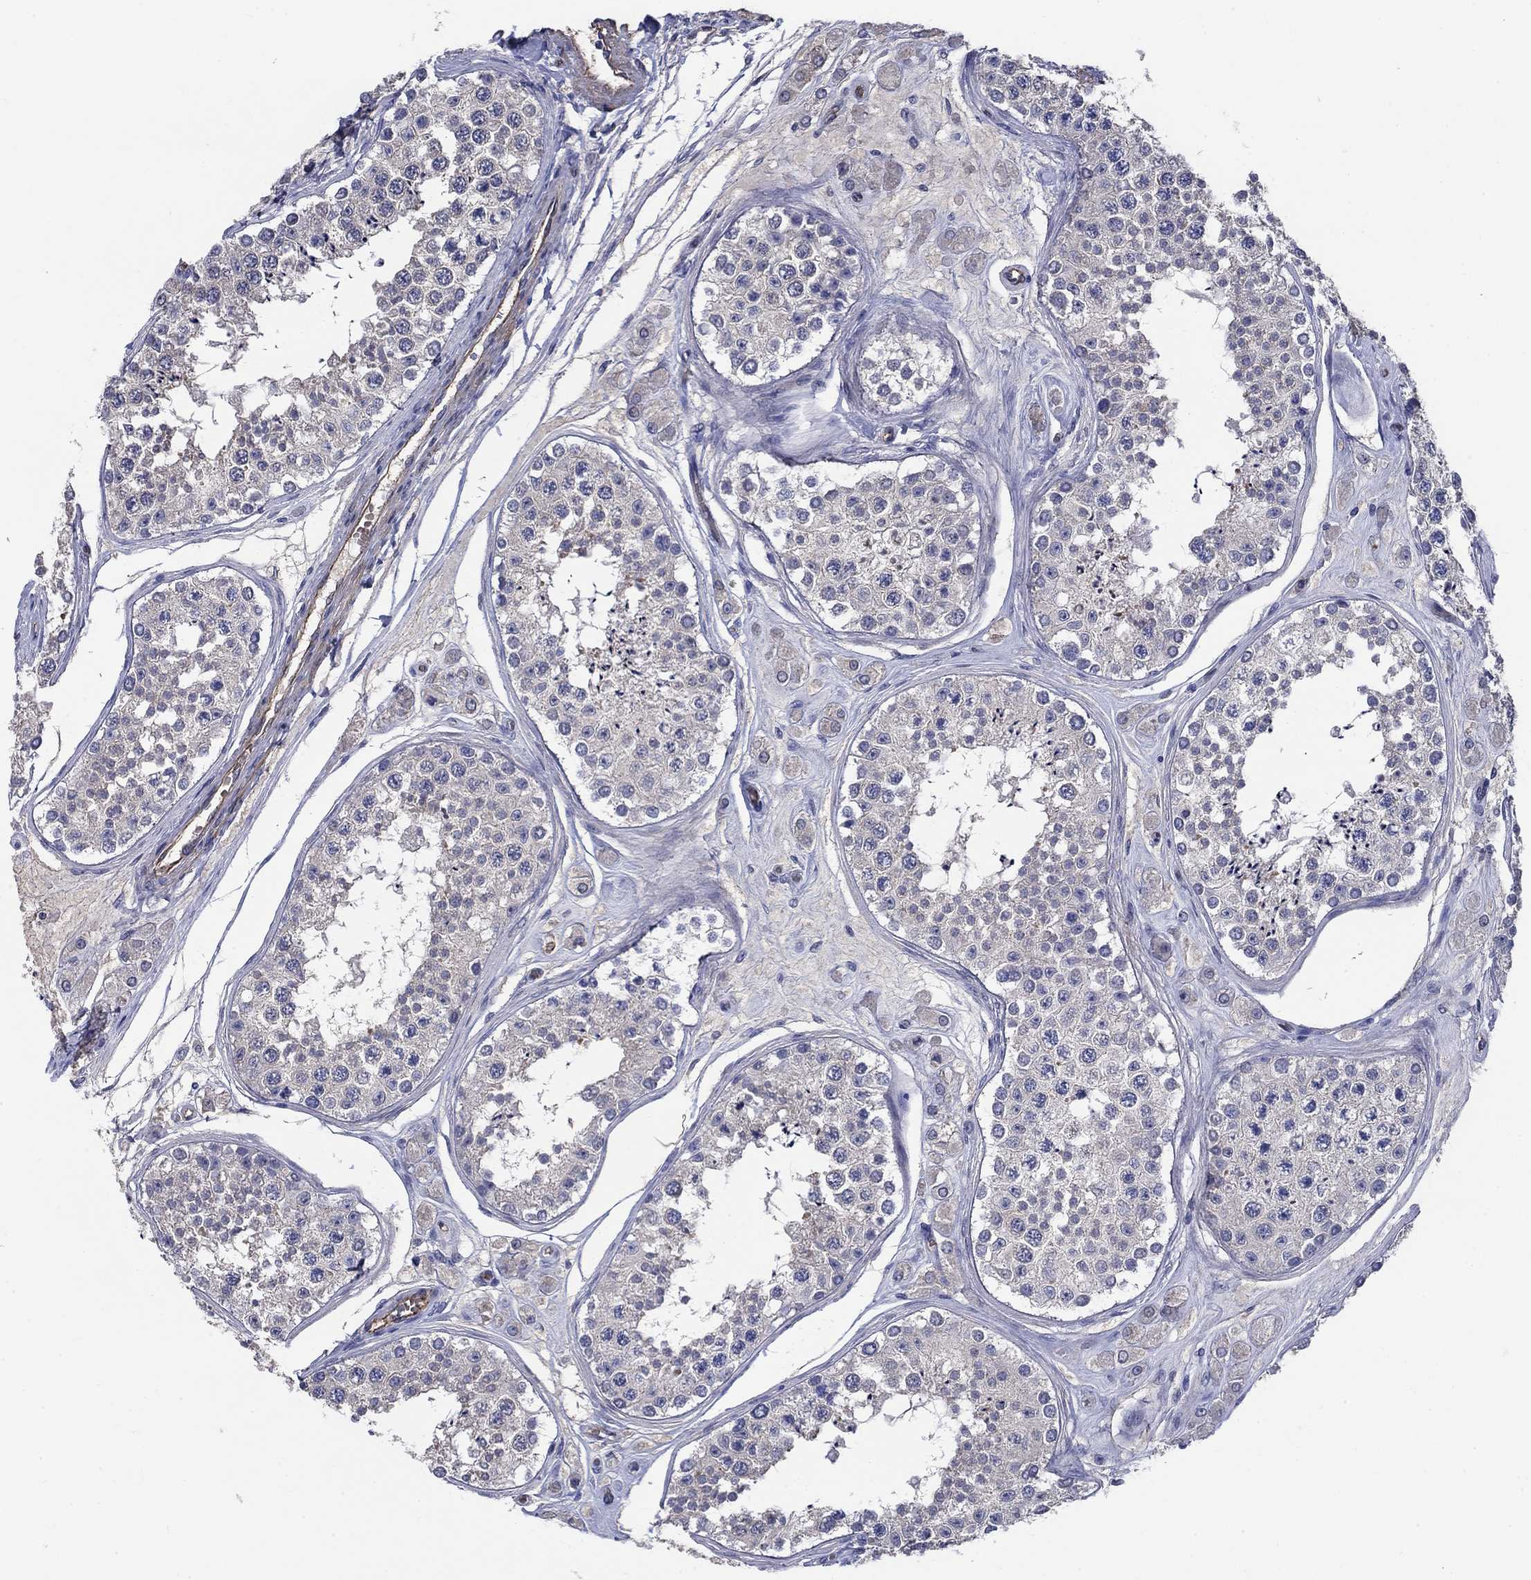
{"staining": {"intensity": "negative", "quantity": "none", "location": "none"}, "tissue": "testis", "cell_type": "Cells in seminiferous ducts", "image_type": "normal", "snomed": [{"axis": "morphology", "description": "Normal tissue, NOS"}, {"axis": "topography", "description": "Testis"}], "caption": "An immunohistochemistry image of normal testis is shown. There is no staining in cells in seminiferous ducts of testis.", "gene": "FLNC", "patient": {"sex": "male", "age": 25}}